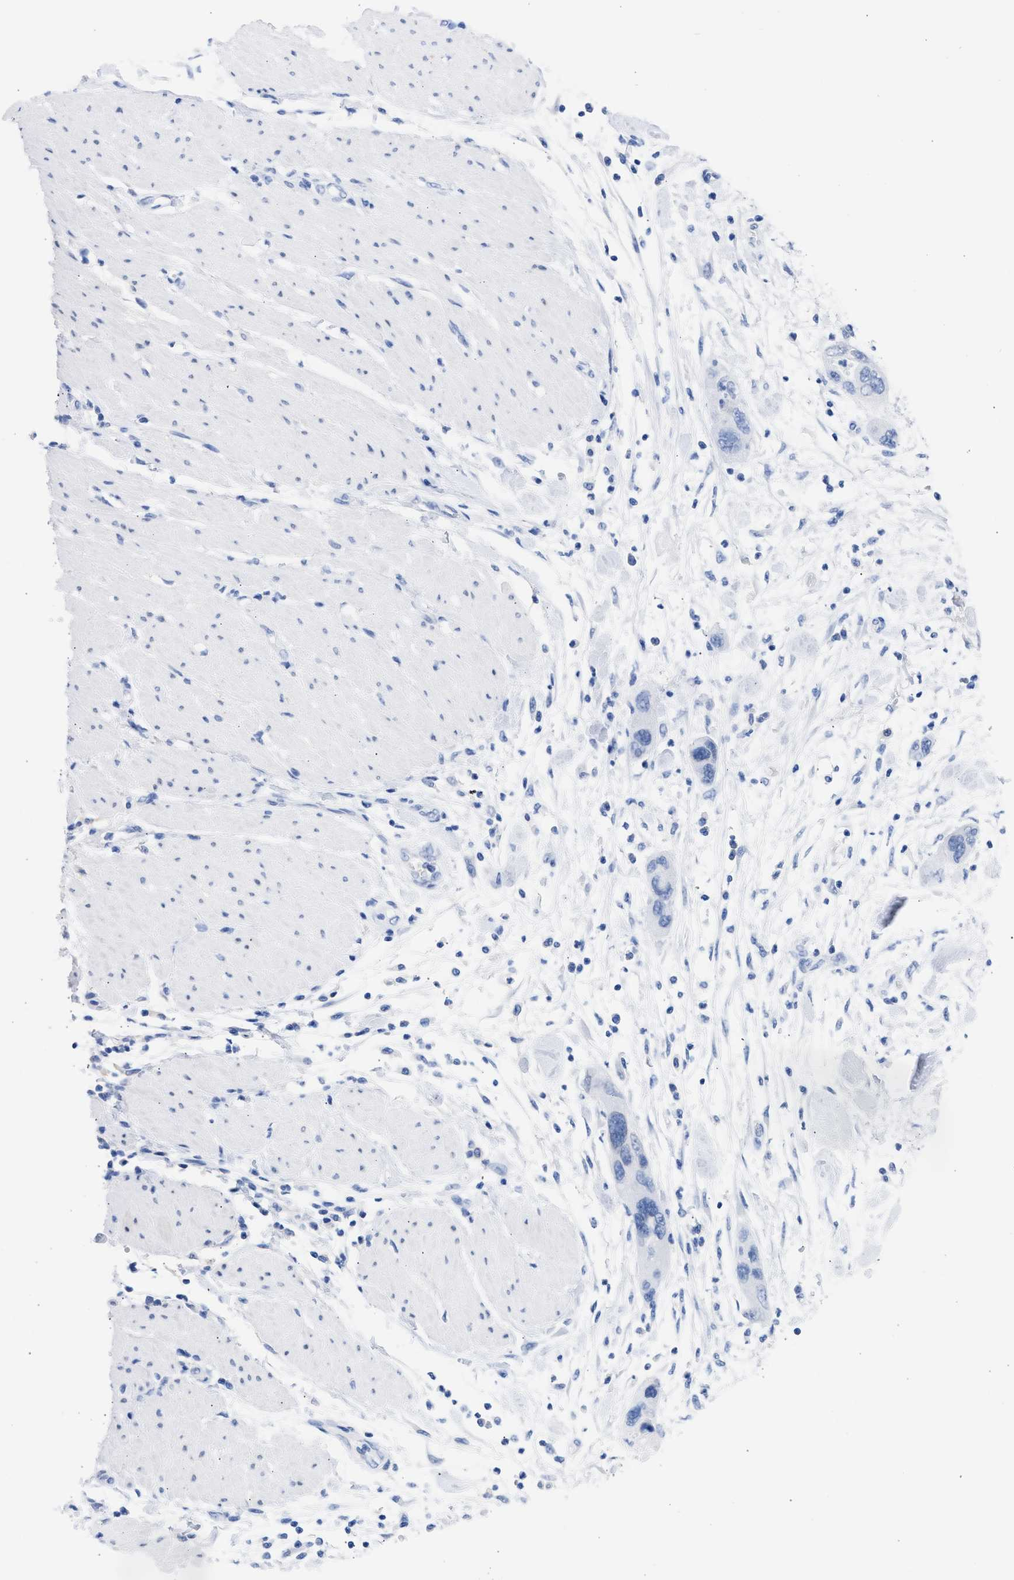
{"staining": {"intensity": "negative", "quantity": "none", "location": "none"}, "tissue": "pancreatic cancer", "cell_type": "Tumor cells", "image_type": "cancer", "snomed": [{"axis": "morphology", "description": "Normal tissue, NOS"}, {"axis": "morphology", "description": "Adenocarcinoma, NOS"}, {"axis": "topography", "description": "Pancreas"}], "caption": "Immunohistochemistry (IHC) photomicrograph of pancreatic cancer stained for a protein (brown), which demonstrates no expression in tumor cells.", "gene": "RSPH1", "patient": {"sex": "female", "age": 71}}